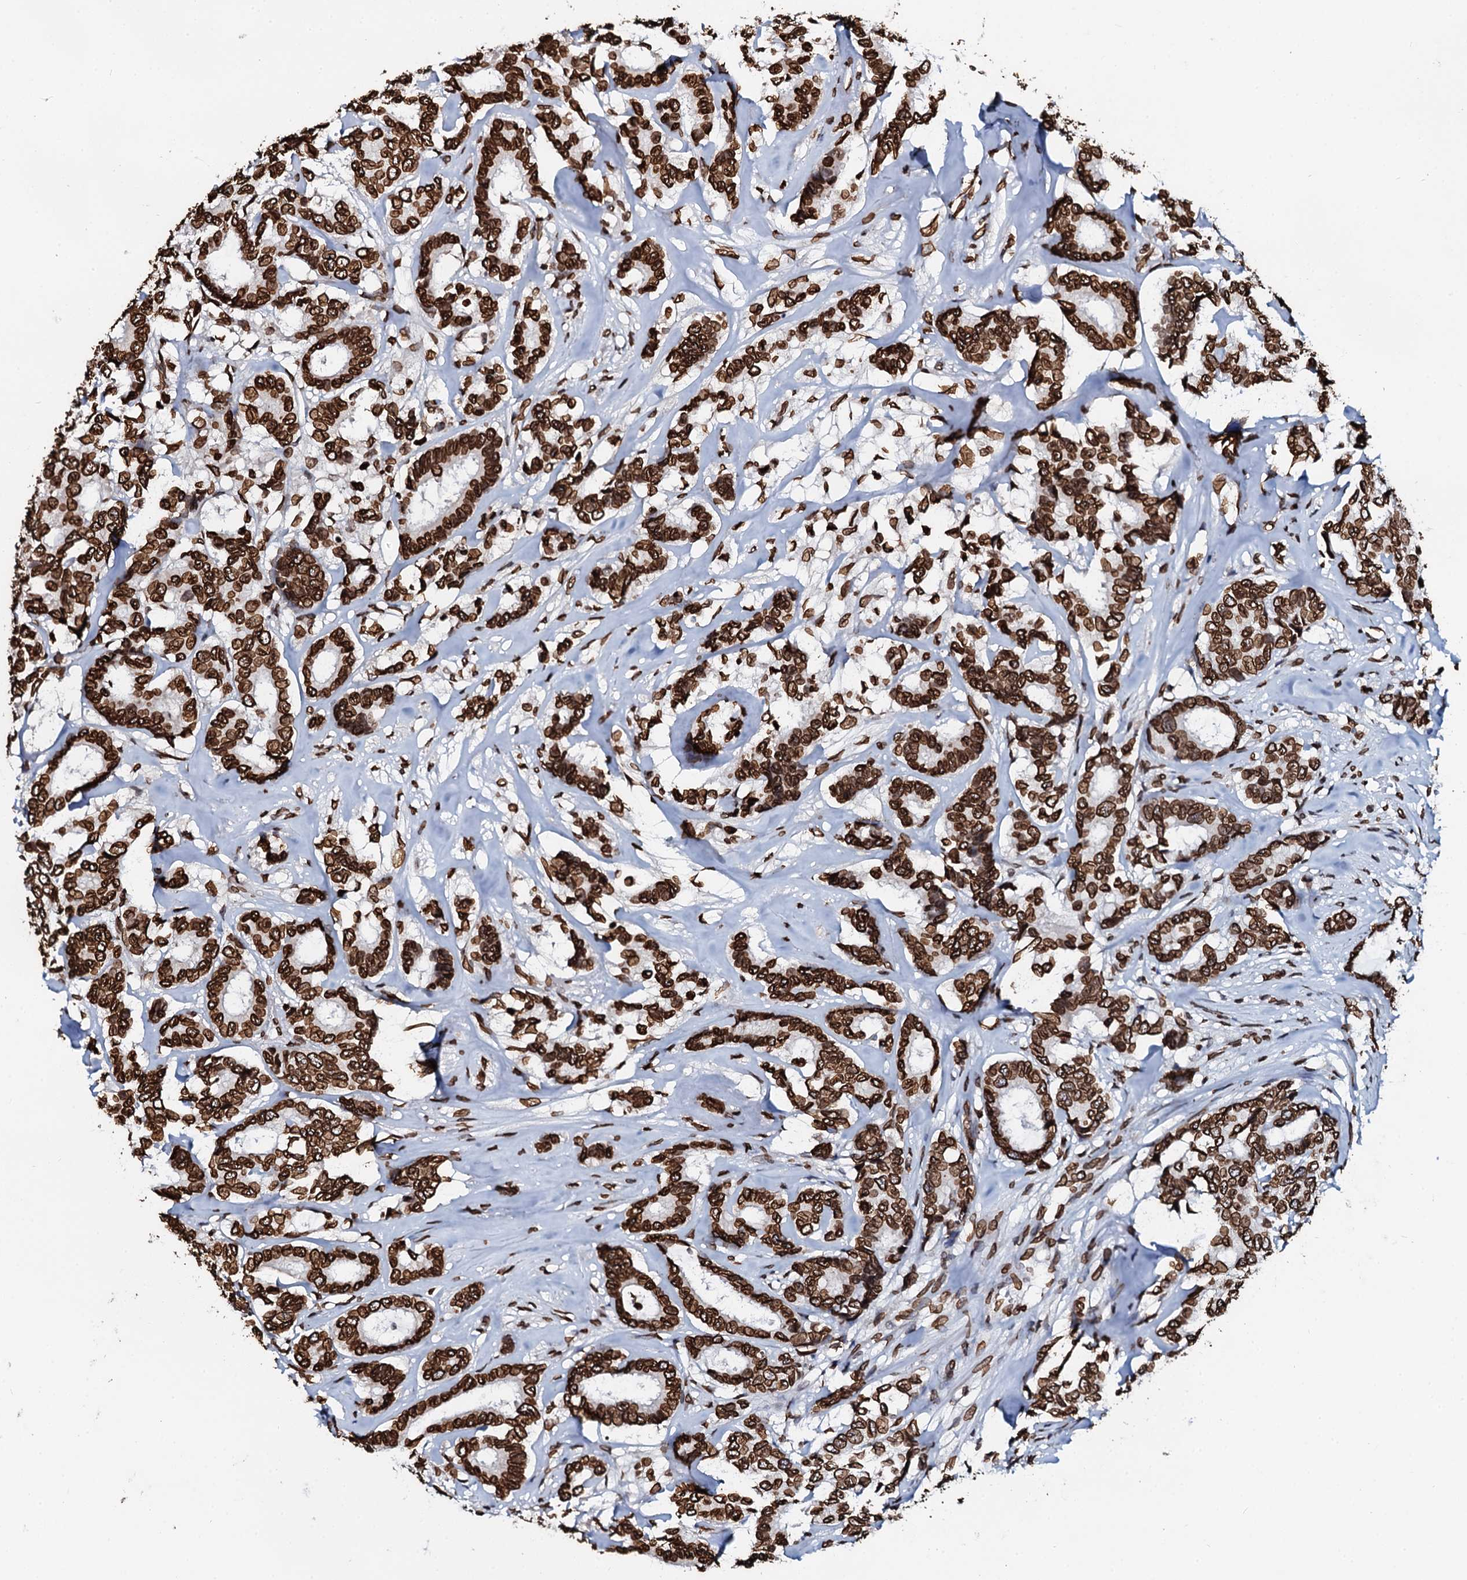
{"staining": {"intensity": "strong", "quantity": ">75%", "location": "nuclear"}, "tissue": "breast cancer", "cell_type": "Tumor cells", "image_type": "cancer", "snomed": [{"axis": "morphology", "description": "Duct carcinoma"}, {"axis": "topography", "description": "Breast"}], "caption": "Protein positivity by IHC shows strong nuclear staining in approximately >75% of tumor cells in breast cancer.", "gene": "KATNAL2", "patient": {"sex": "female", "age": 87}}